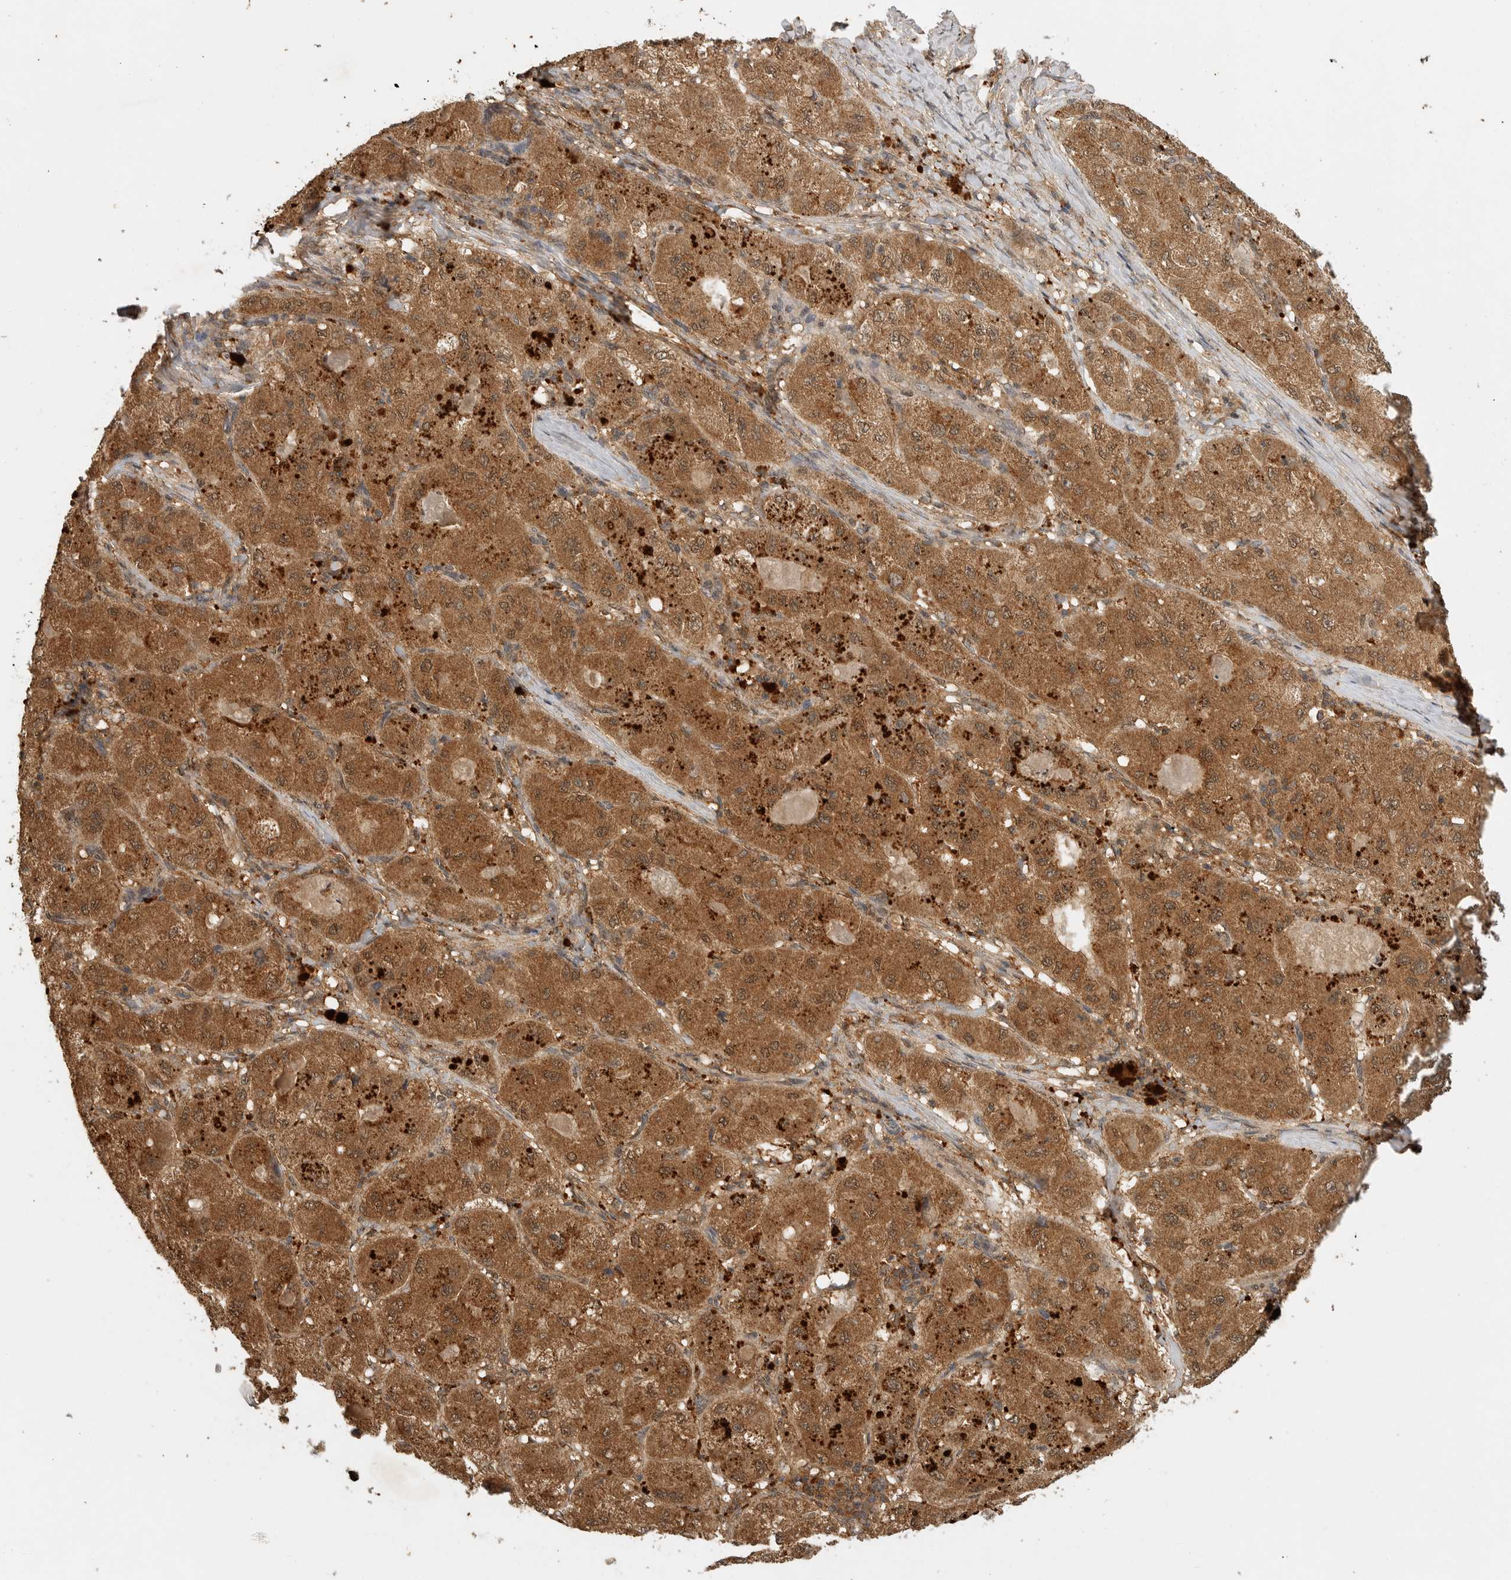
{"staining": {"intensity": "moderate", "quantity": ">75%", "location": "cytoplasmic/membranous,nuclear"}, "tissue": "liver cancer", "cell_type": "Tumor cells", "image_type": "cancer", "snomed": [{"axis": "morphology", "description": "Carcinoma, Hepatocellular, NOS"}, {"axis": "topography", "description": "Liver"}], "caption": "The photomicrograph reveals staining of hepatocellular carcinoma (liver), revealing moderate cytoplasmic/membranous and nuclear protein positivity (brown color) within tumor cells. (brown staining indicates protein expression, while blue staining denotes nuclei).", "gene": "ICOSLG", "patient": {"sex": "male", "age": 80}}